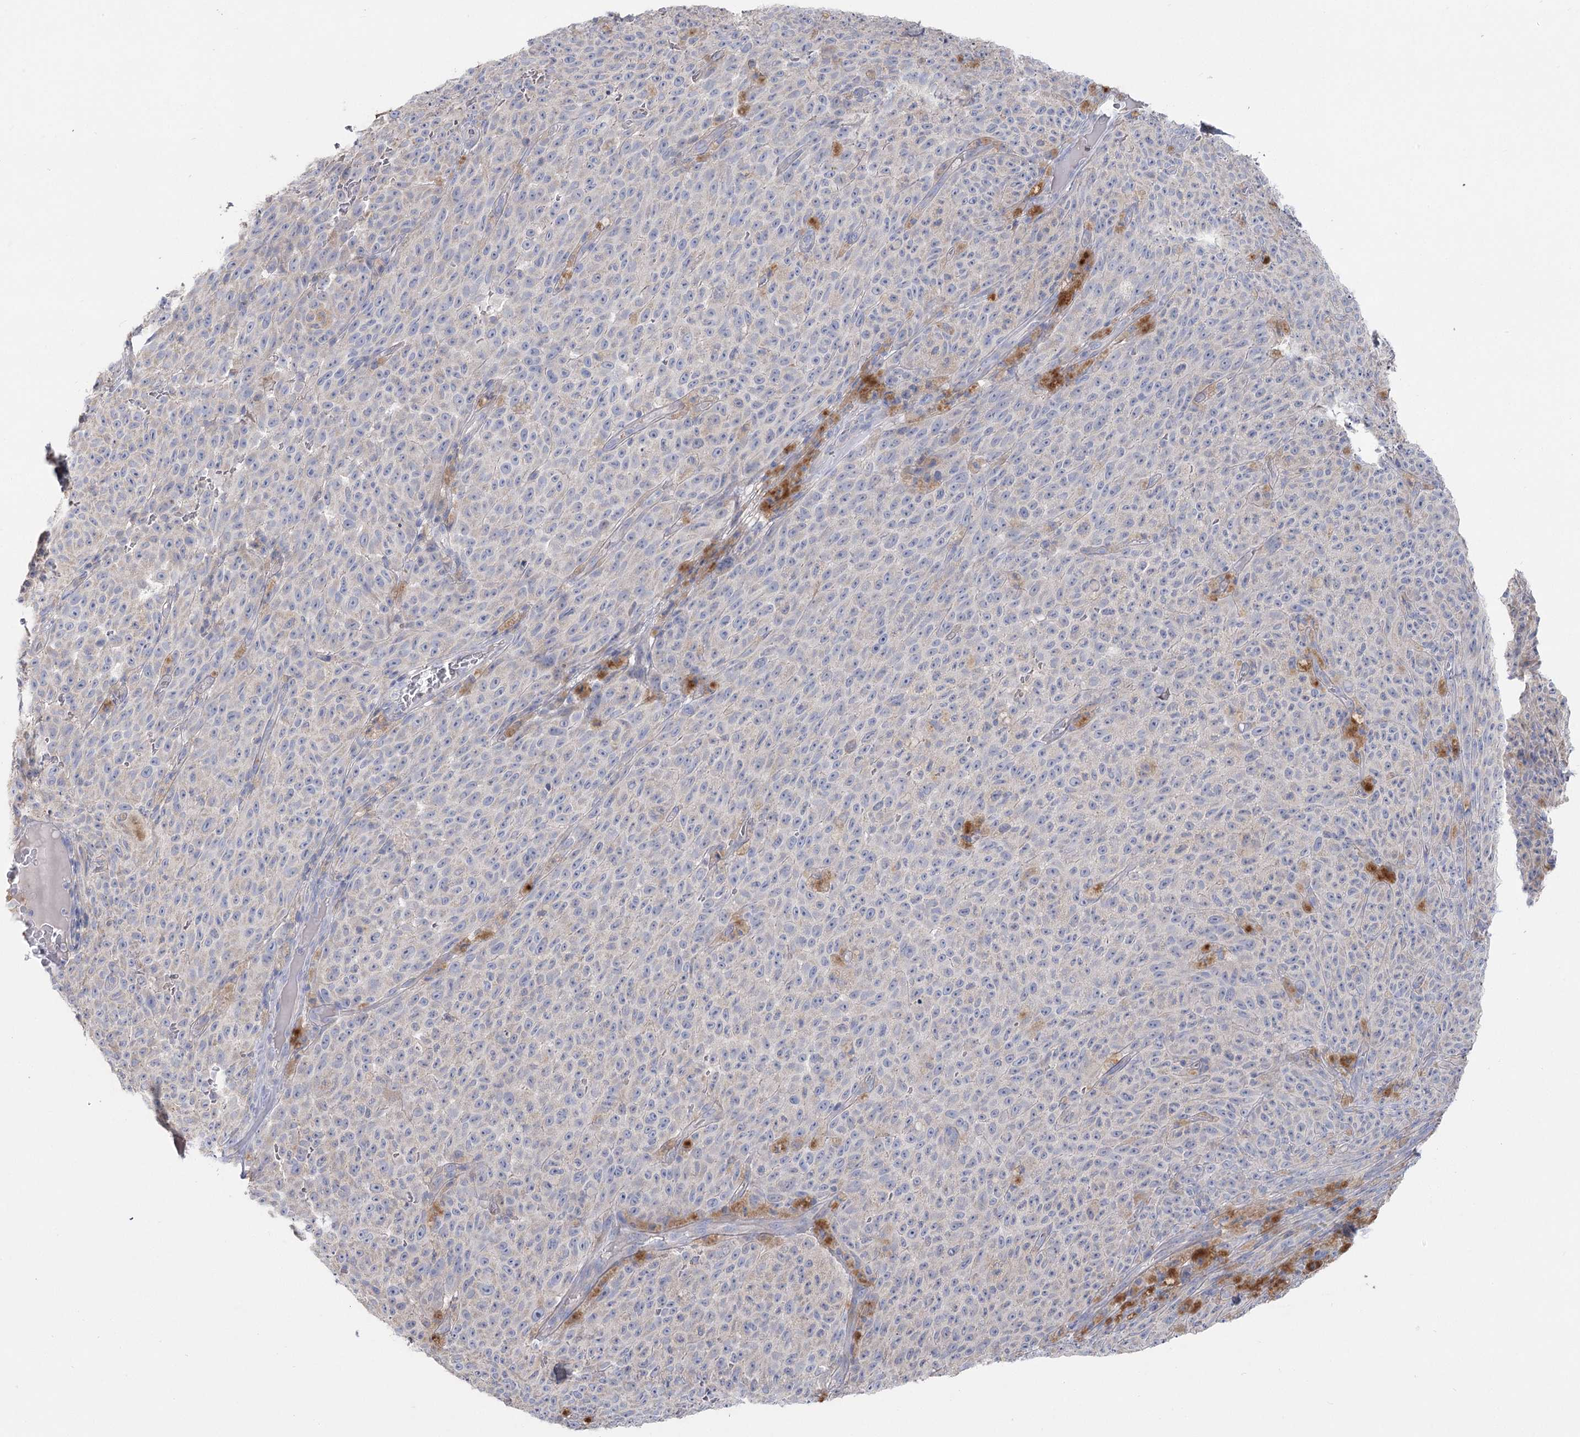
{"staining": {"intensity": "negative", "quantity": "none", "location": "none"}, "tissue": "melanoma", "cell_type": "Tumor cells", "image_type": "cancer", "snomed": [{"axis": "morphology", "description": "Malignant melanoma, NOS"}, {"axis": "topography", "description": "Skin"}], "caption": "A micrograph of malignant melanoma stained for a protein displays no brown staining in tumor cells.", "gene": "TMEM187", "patient": {"sex": "female", "age": 82}}